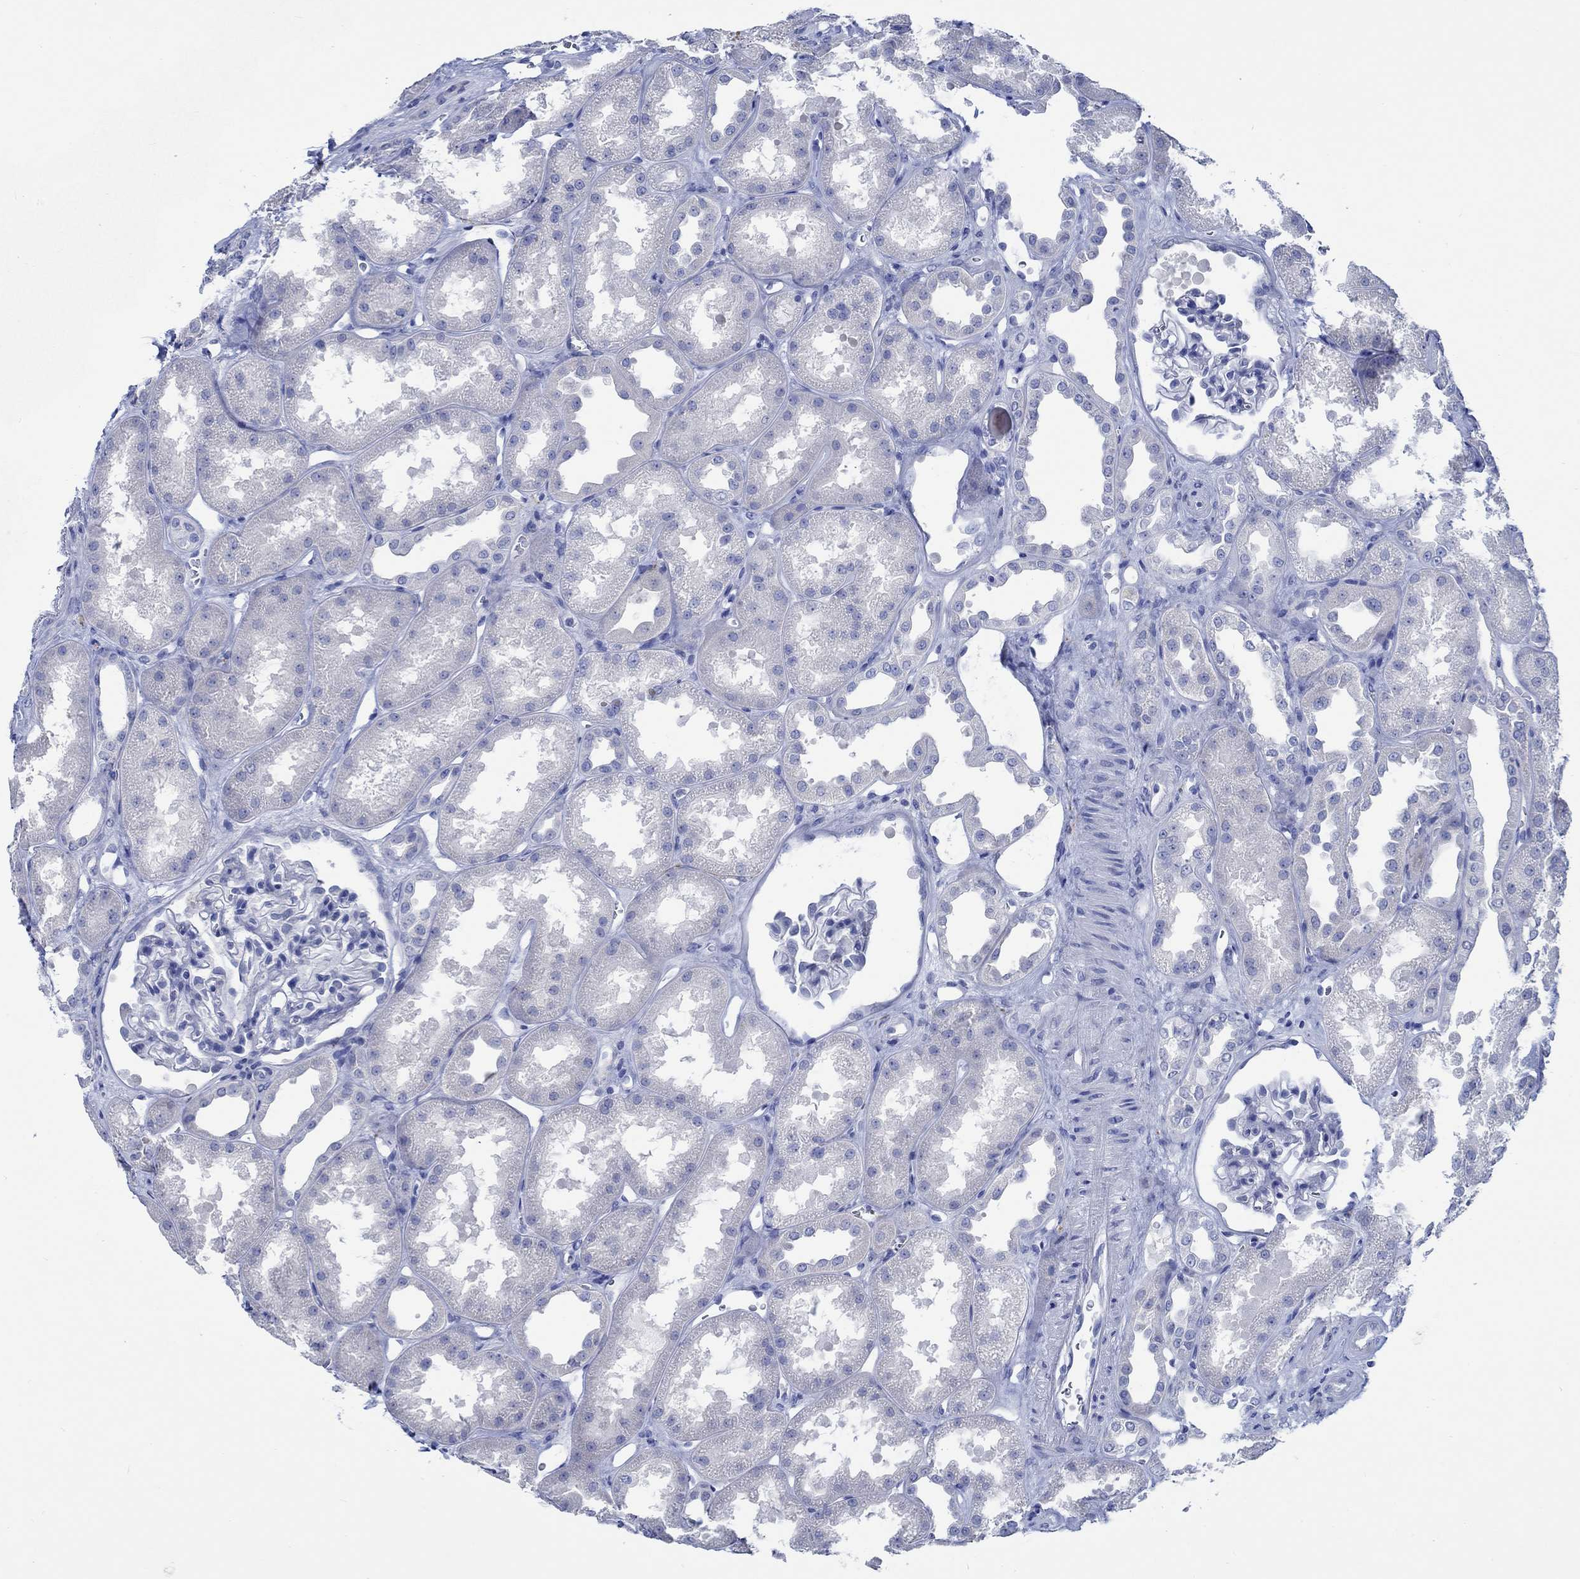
{"staining": {"intensity": "negative", "quantity": "none", "location": "none"}, "tissue": "kidney", "cell_type": "Cells in glomeruli", "image_type": "normal", "snomed": [{"axis": "morphology", "description": "Normal tissue, NOS"}, {"axis": "topography", "description": "Kidney"}], "caption": "Immunohistochemistry (IHC) of normal kidney shows no positivity in cells in glomeruli.", "gene": "PTPRN2", "patient": {"sex": "male", "age": 61}}